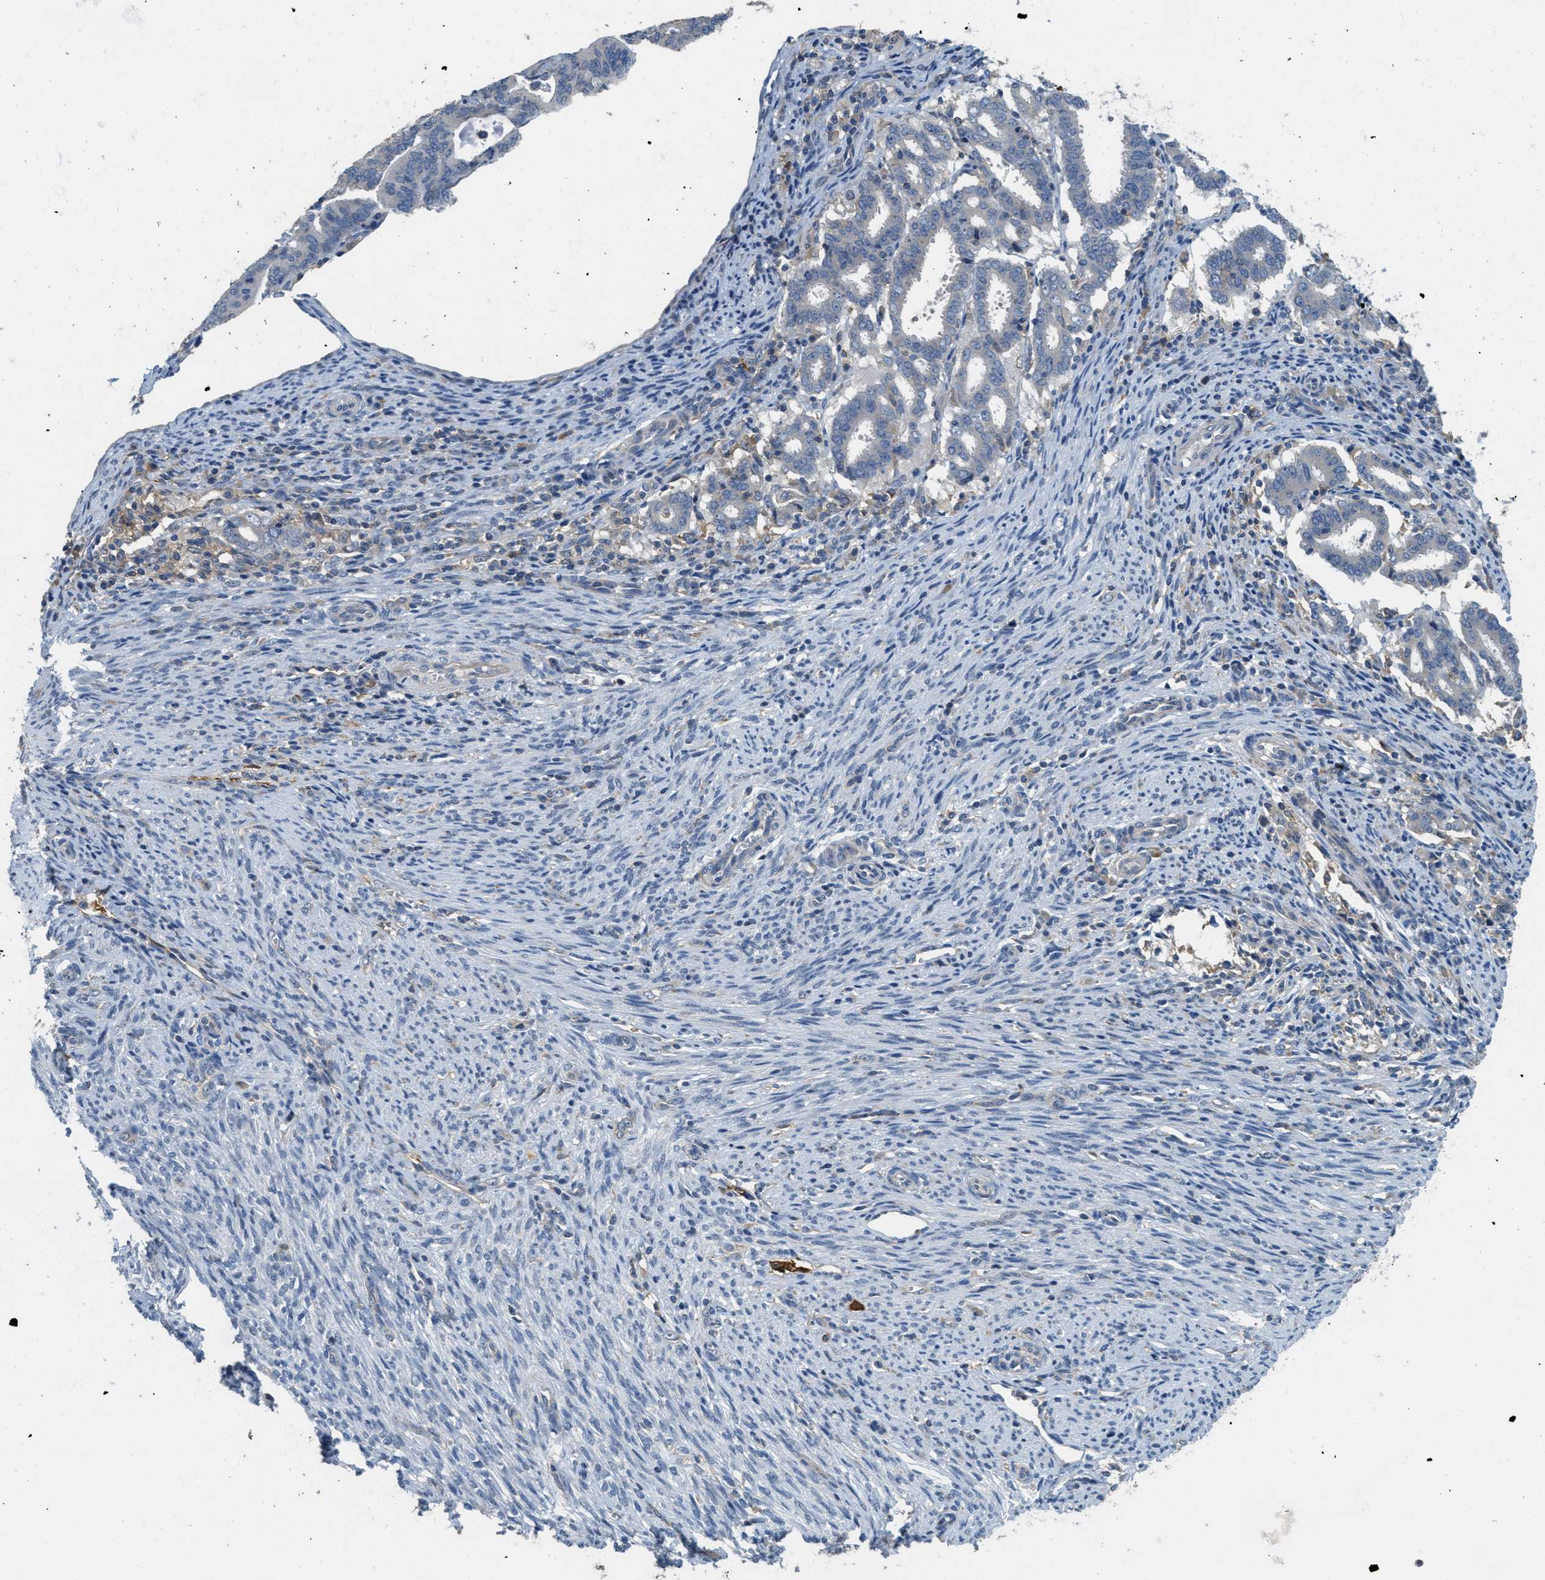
{"staining": {"intensity": "negative", "quantity": "none", "location": "none"}, "tissue": "endometrial cancer", "cell_type": "Tumor cells", "image_type": "cancer", "snomed": [{"axis": "morphology", "description": "Adenocarcinoma, NOS"}, {"axis": "topography", "description": "Uterus"}], "caption": "A high-resolution histopathology image shows IHC staining of endometrial adenocarcinoma, which displays no significant positivity in tumor cells.", "gene": "DGKE", "patient": {"sex": "female", "age": 83}}